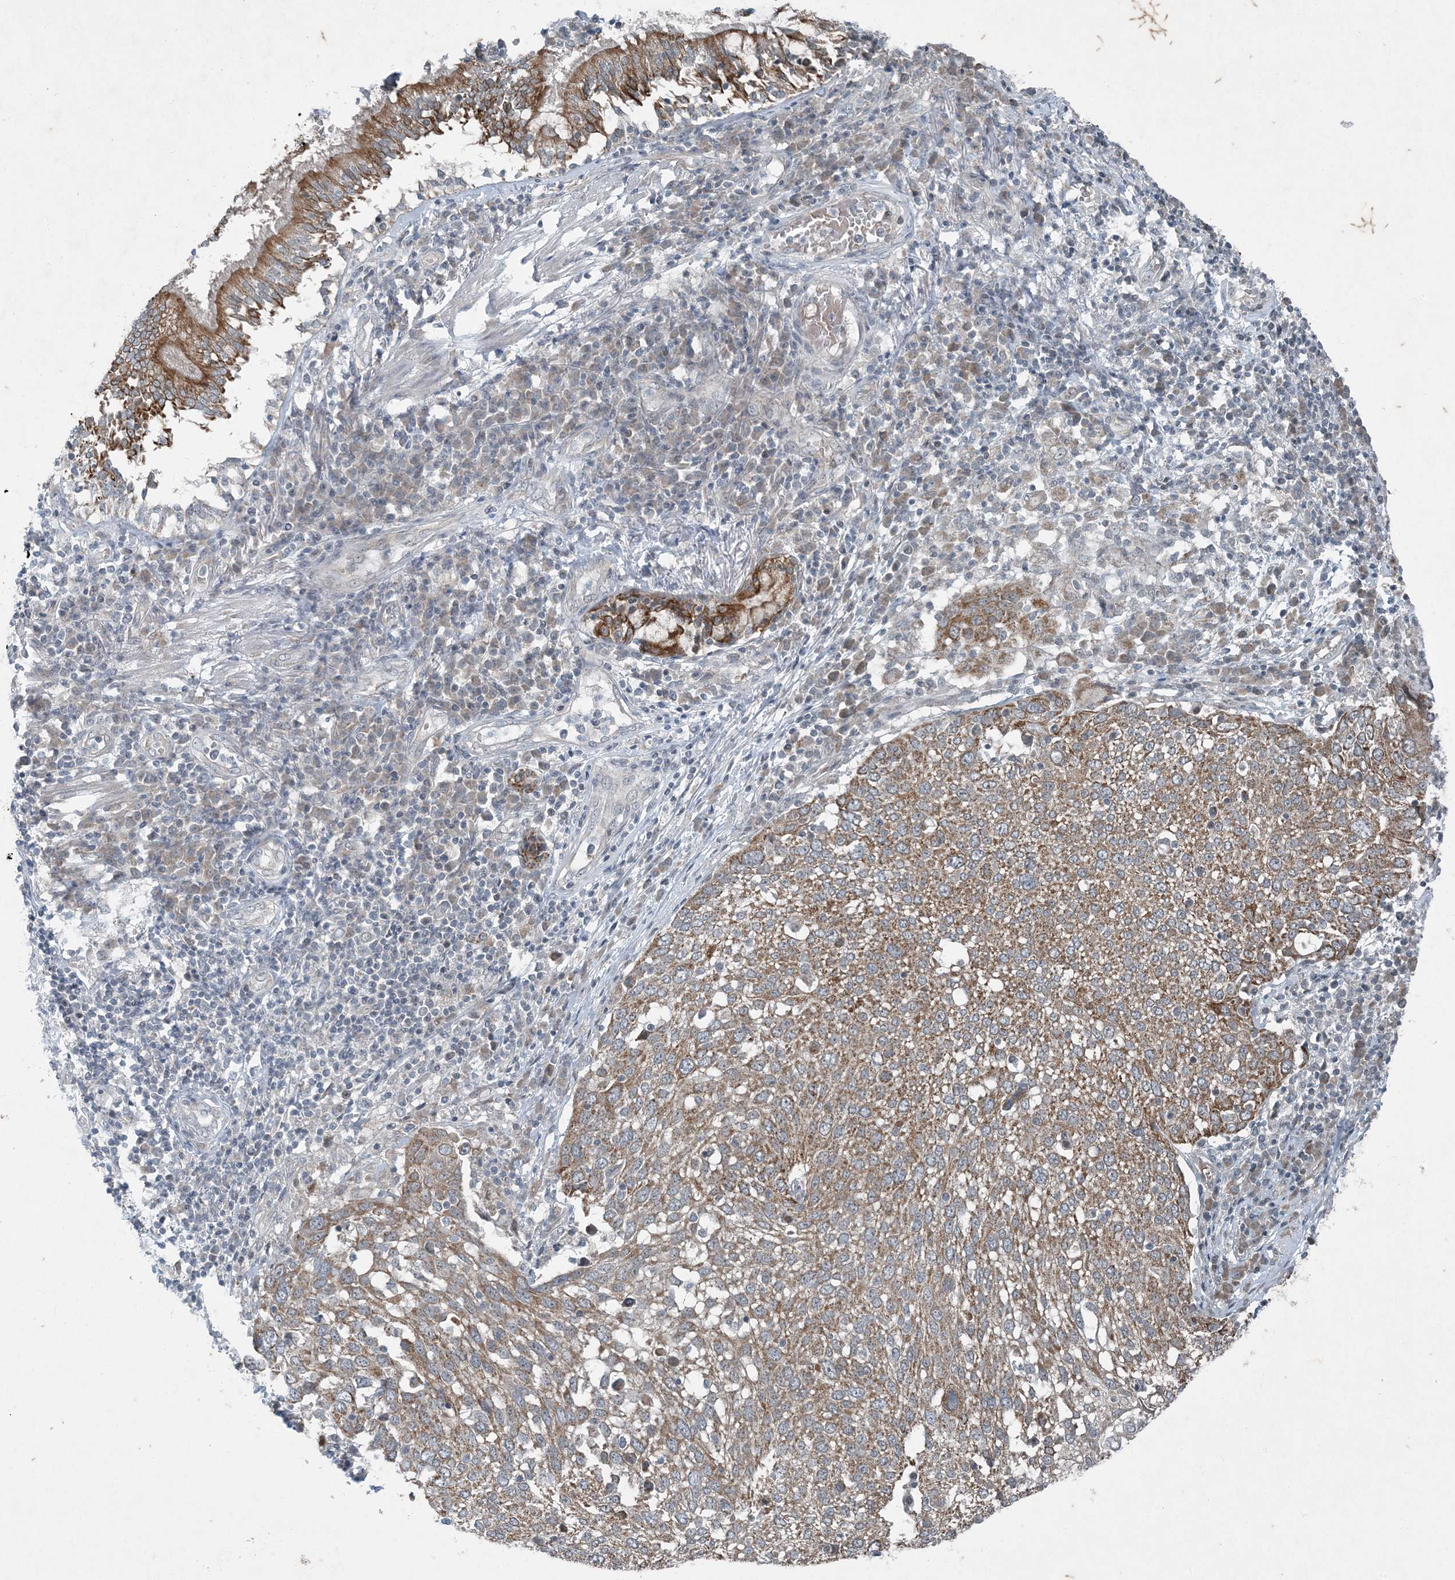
{"staining": {"intensity": "moderate", "quantity": ">75%", "location": "cytoplasmic/membranous"}, "tissue": "lung cancer", "cell_type": "Tumor cells", "image_type": "cancer", "snomed": [{"axis": "morphology", "description": "Squamous cell carcinoma, NOS"}, {"axis": "topography", "description": "Lung"}], "caption": "Lung cancer (squamous cell carcinoma) tissue displays moderate cytoplasmic/membranous staining in about >75% of tumor cells, visualized by immunohistochemistry.", "gene": "PC", "patient": {"sex": "male", "age": 65}}